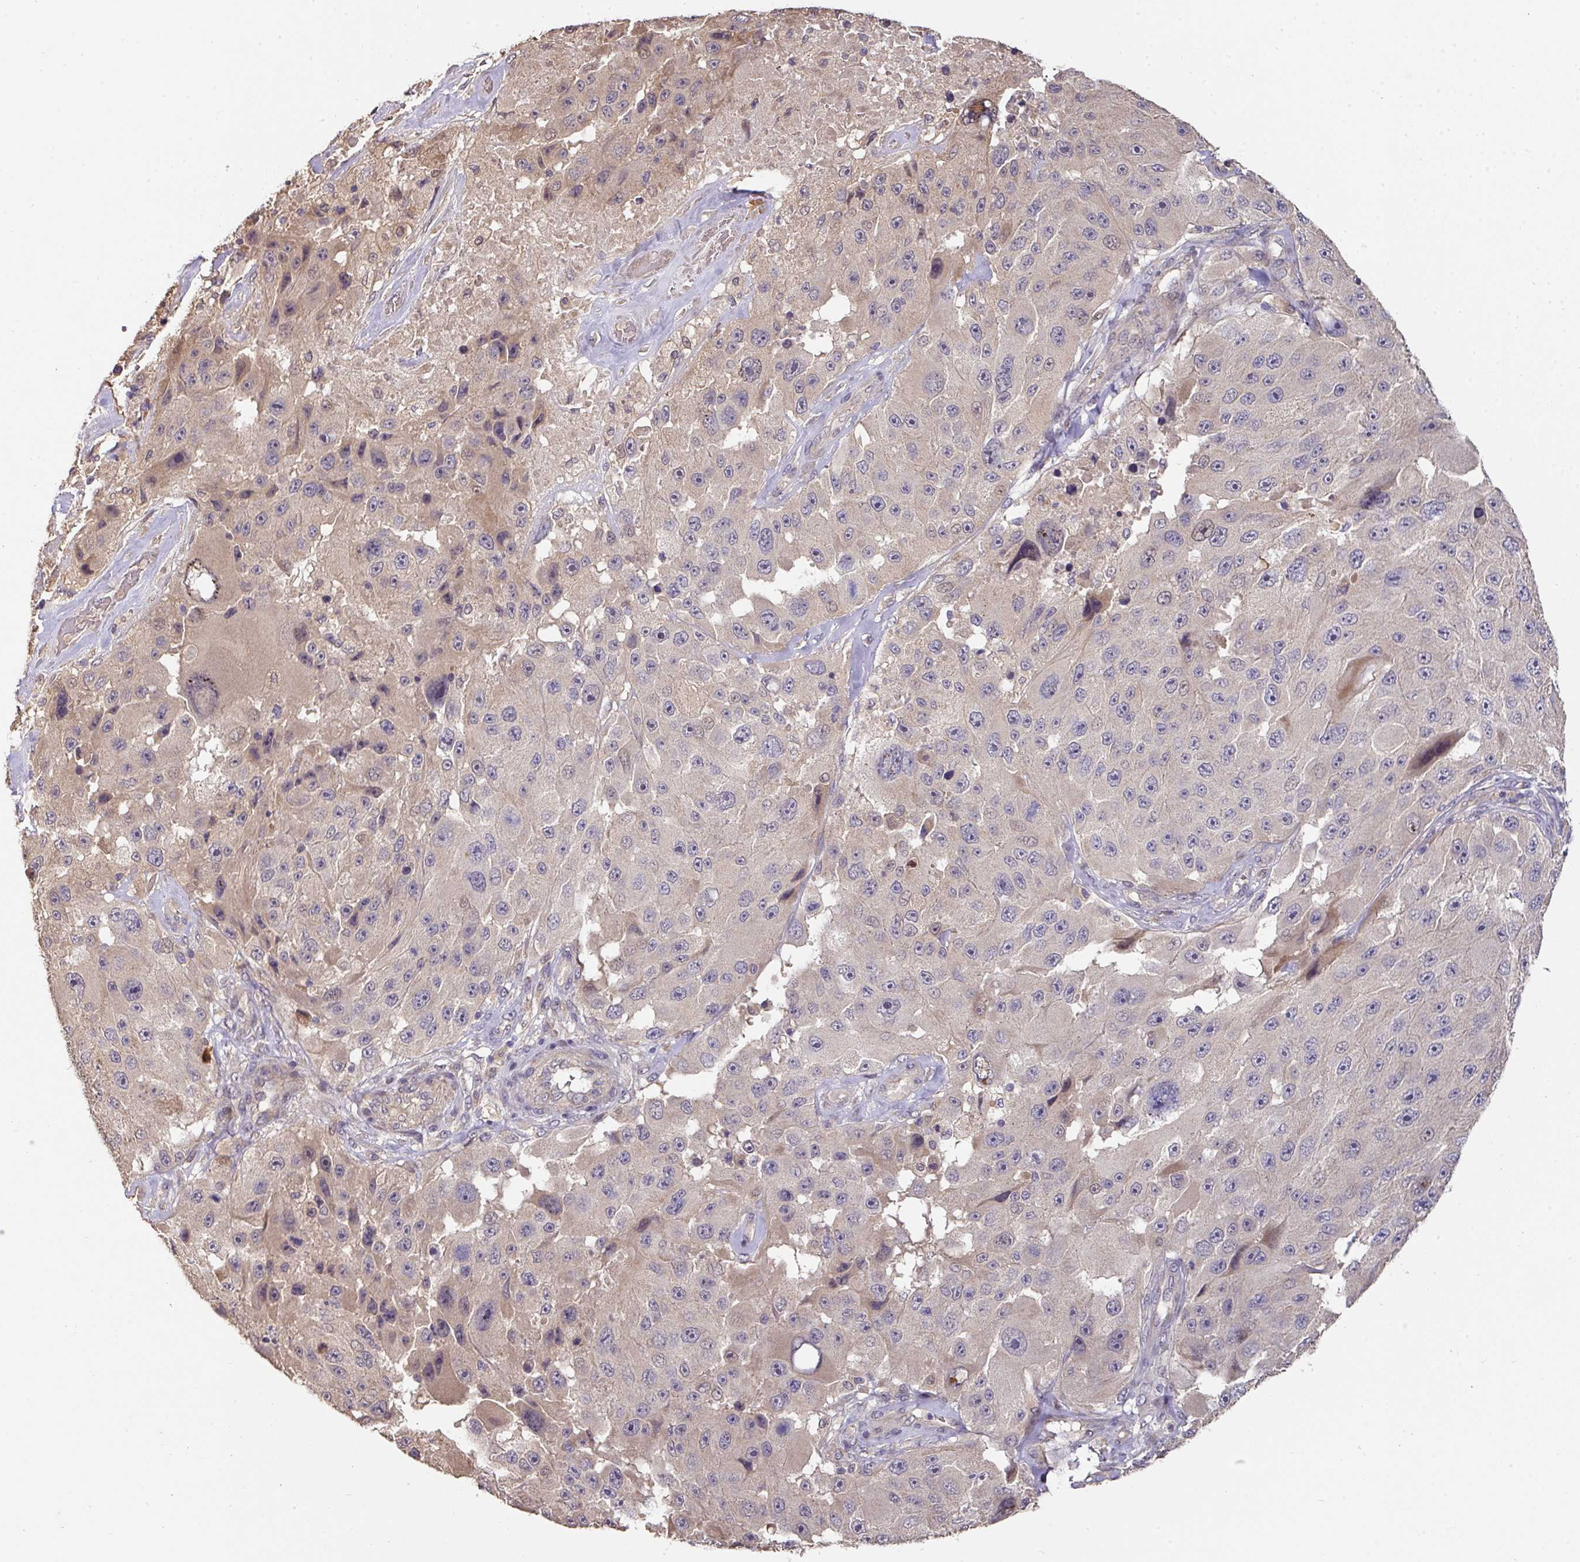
{"staining": {"intensity": "negative", "quantity": "none", "location": "none"}, "tissue": "melanoma", "cell_type": "Tumor cells", "image_type": "cancer", "snomed": [{"axis": "morphology", "description": "Malignant melanoma, Metastatic site"}, {"axis": "topography", "description": "Lymph node"}], "caption": "IHC photomicrograph of melanoma stained for a protein (brown), which displays no positivity in tumor cells.", "gene": "ACVR2B", "patient": {"sex": "male", "age": 62}}